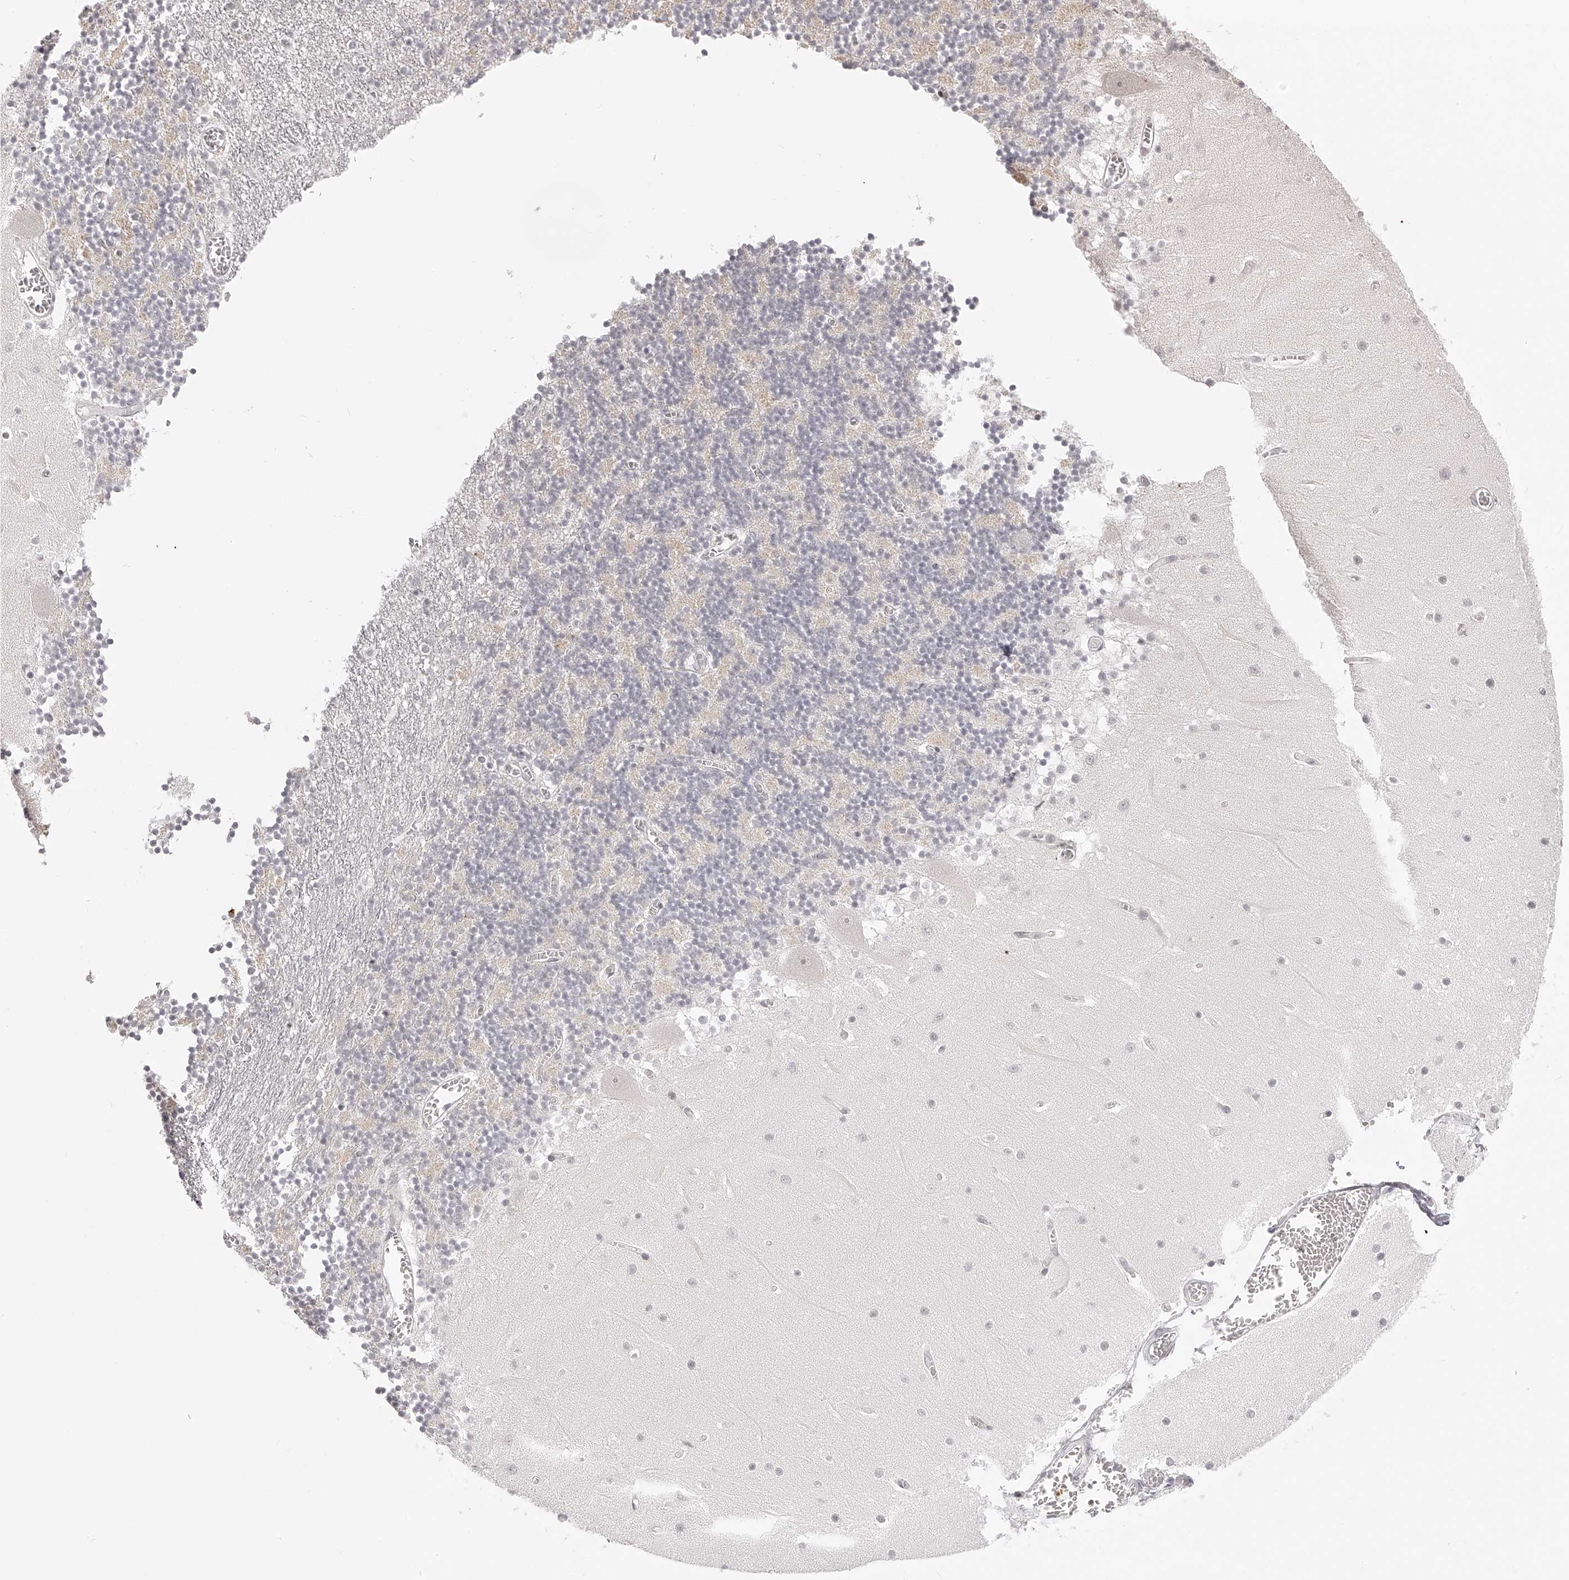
{"staining": {"intensity": "negative", "quantity": "none", "location": "none"}, "tissue": "cerebellum", "cell_type": "Cells in granular layer", "image_type": "normal", "snomed": [{"axis": "morphology", "description": "Normal tissue, NOS"}, {"axis": "topography", "description": "Cerebellum"}], "caption": "High power microscopy histopathology image of an IHC micrograph of normal cerebellum, revealing no significant positivity in cells in granular layer.", "gene": "PLEKHG1", "patient": {"sex": "female", "age": 28}}